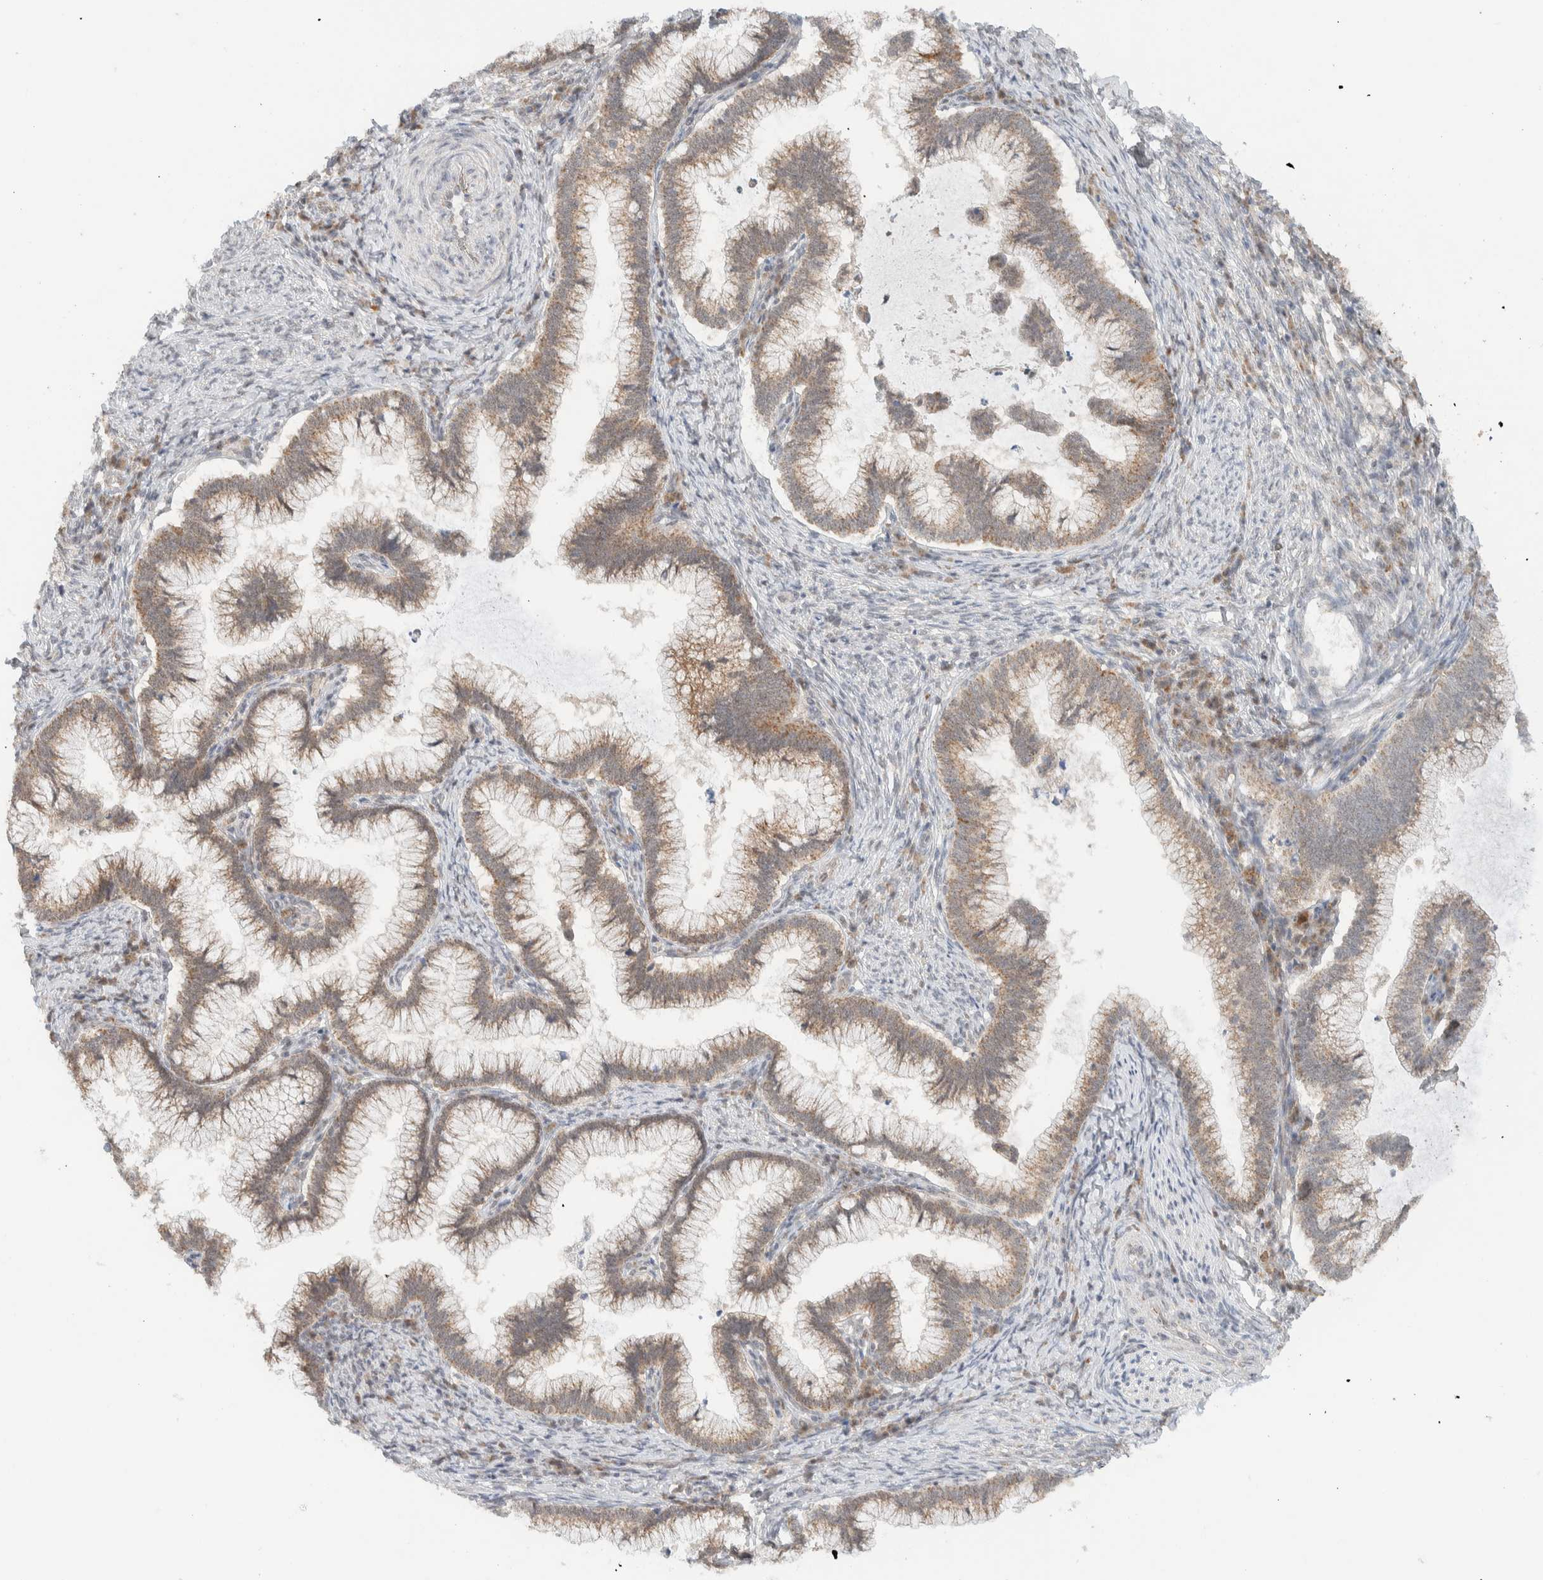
{"staining": {"intensity": "moderate", "quantity": ">75%", "location": "cytoplasmic/membranous"}, "tissue": "cervical cancer", "cell_type": "Tumor cells", "image_type": "cancer", "snomed": [{"axis": "morphology", "description": "Adenocarcinoma, NOS"}, {"axis": "topography", "description": "Cervix"}], "caption": "IHC histopathology image of human cervical cancer stained for a protein (brown), which demonstrates medium levels of moderate cytoplasmic/membranous staining in approximately >75% of tumor cells.", "gene": "MRPL41", "patient": {"sex": "female", "age": 36}}